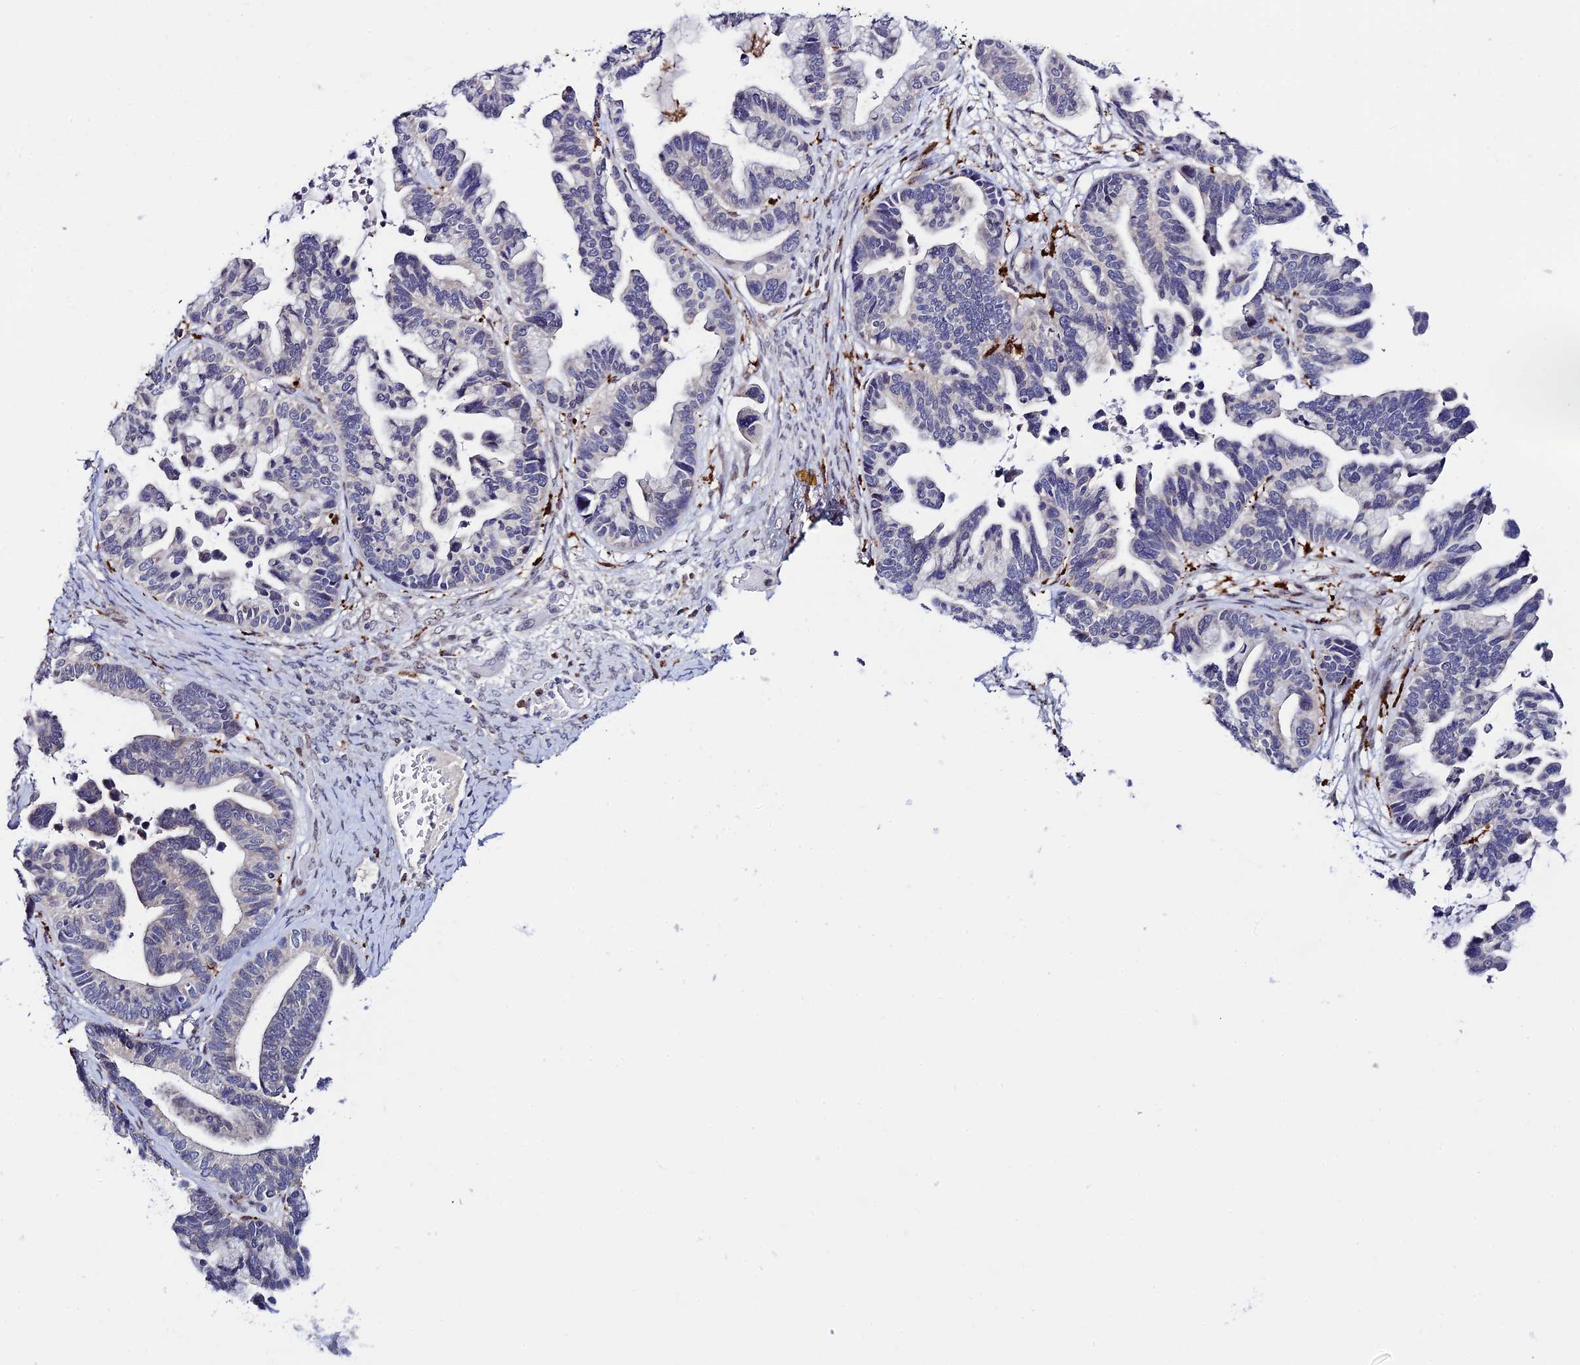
{"staining": {"intensity": "moderate", "quantity": "<25%", "location": "cytoplasmic/membranous"}, "tissue": "ovarian cancer", "cell_type": "Tumor cells", "image_type": "cancer", "snomed": [{"axis": "morphology", "description": "Cystadenocarcinoma, serous, NOS"}, {"axis": "topography", "description": "Ovary"}], "caption": "Immunohistochemistry staining of ovarian serous cystadenocarcinoma, which shows low levels of moderate cytoplasmic/membranous staining in approximately <25% of tumor cells indicating moderate cytoplasmic/membranous protein staining. The staining was performed using DAB (3,3'-diaminobenzidine) (brown) for protein detection and nuclei were counterstained in hematoxylin (blue).", "gene": "HIC1", "patient": {"sex": "female", "age": 56}}